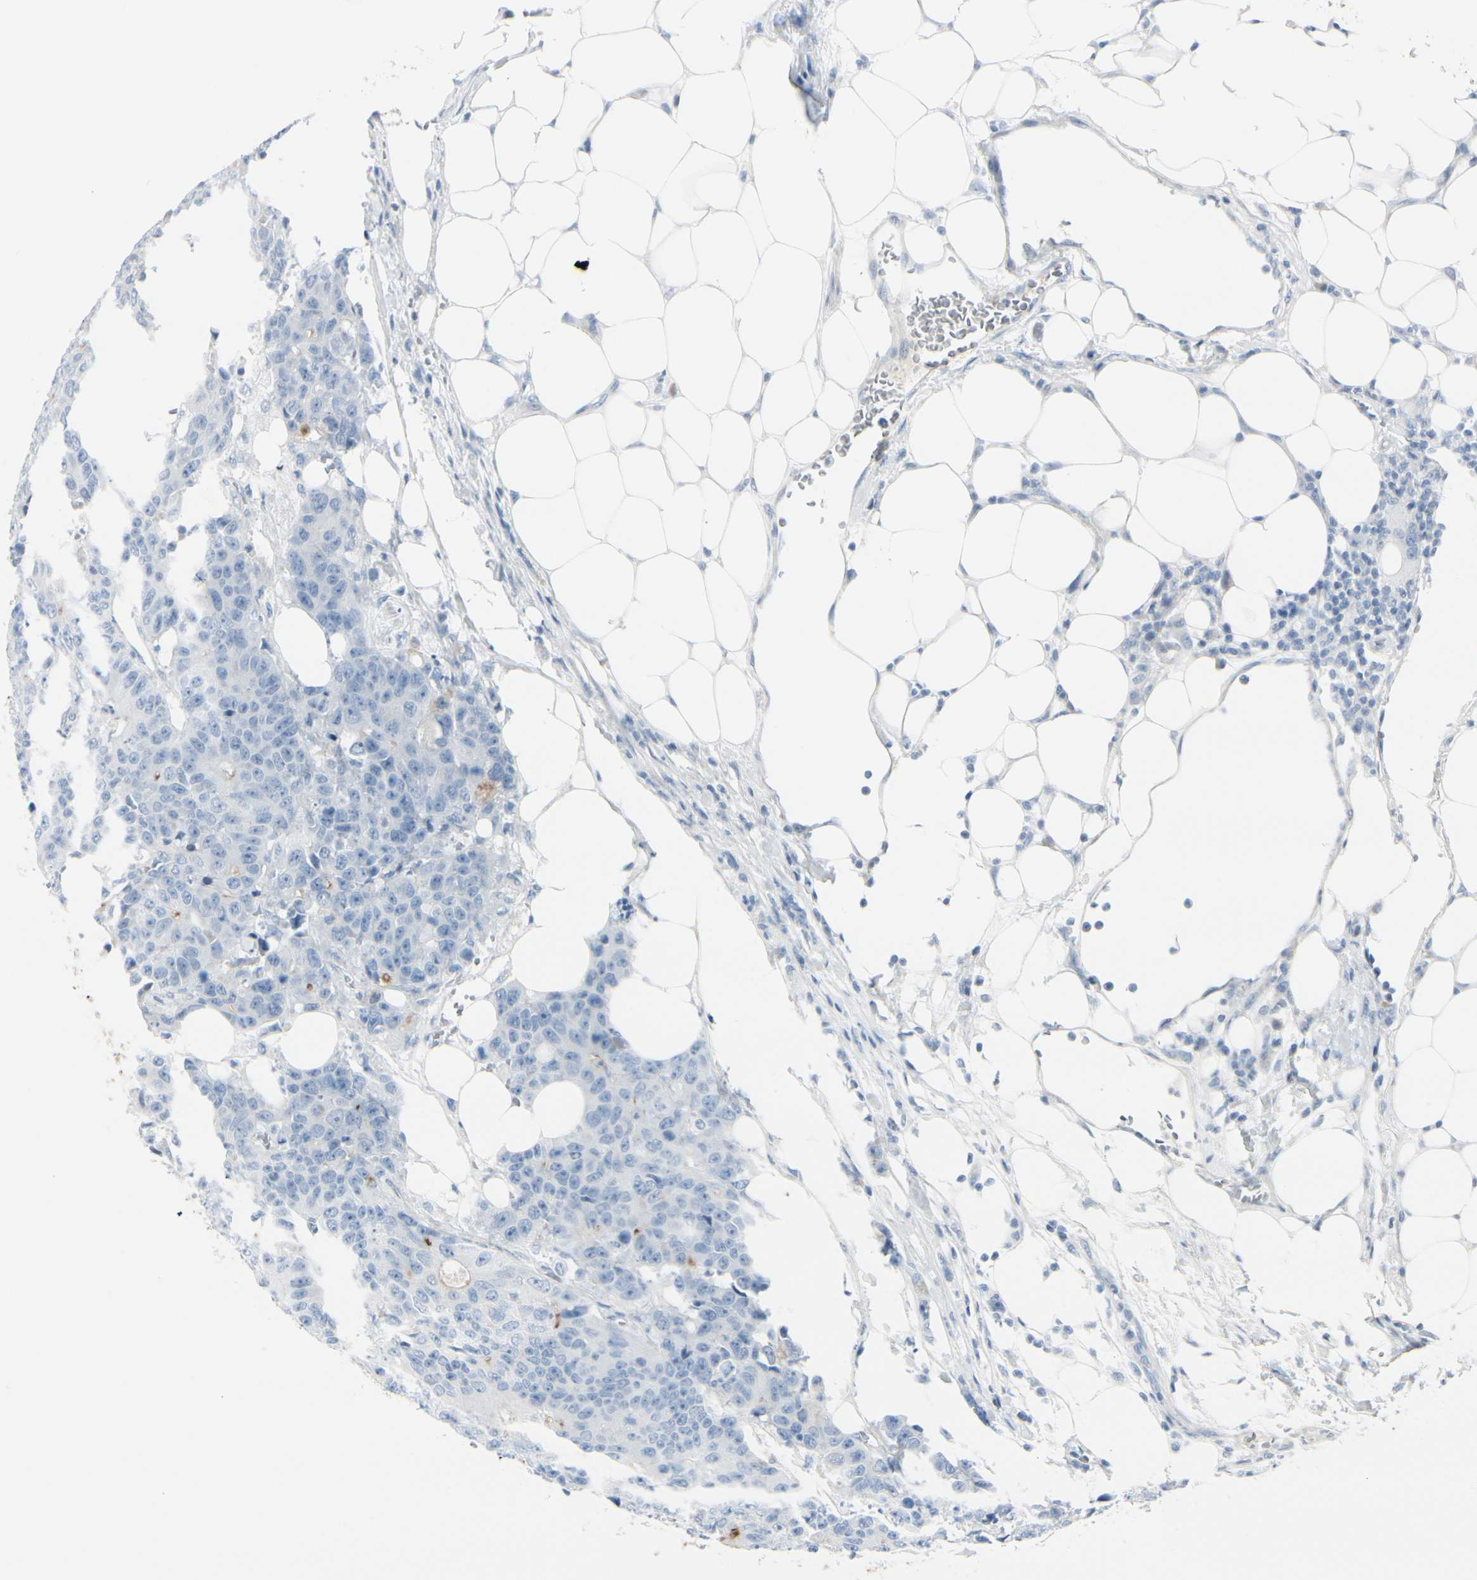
{"staining": {"intensity": "negative", "quantity": "none", "location": "none"}, "tissue": "colorectal cancer", "cell_type": "Tumor cells", "image_type": "cancer", "snomed": [{"axis": "morphology", "description": "Adenocarcinoma, NOS"}, {"axis": "topography", "description": "Colon"}], "caption": "This is a histopathology image of immunohistochemistry staining of colorectal adenocarcinoma, which shows no staining in tumor cells. (DAB immunohistochemistry (IHC) visualized using brightfield microscopy, high magnification).", "gene": "CDHR5", "patient": {"sex": "female", "age": 86}}